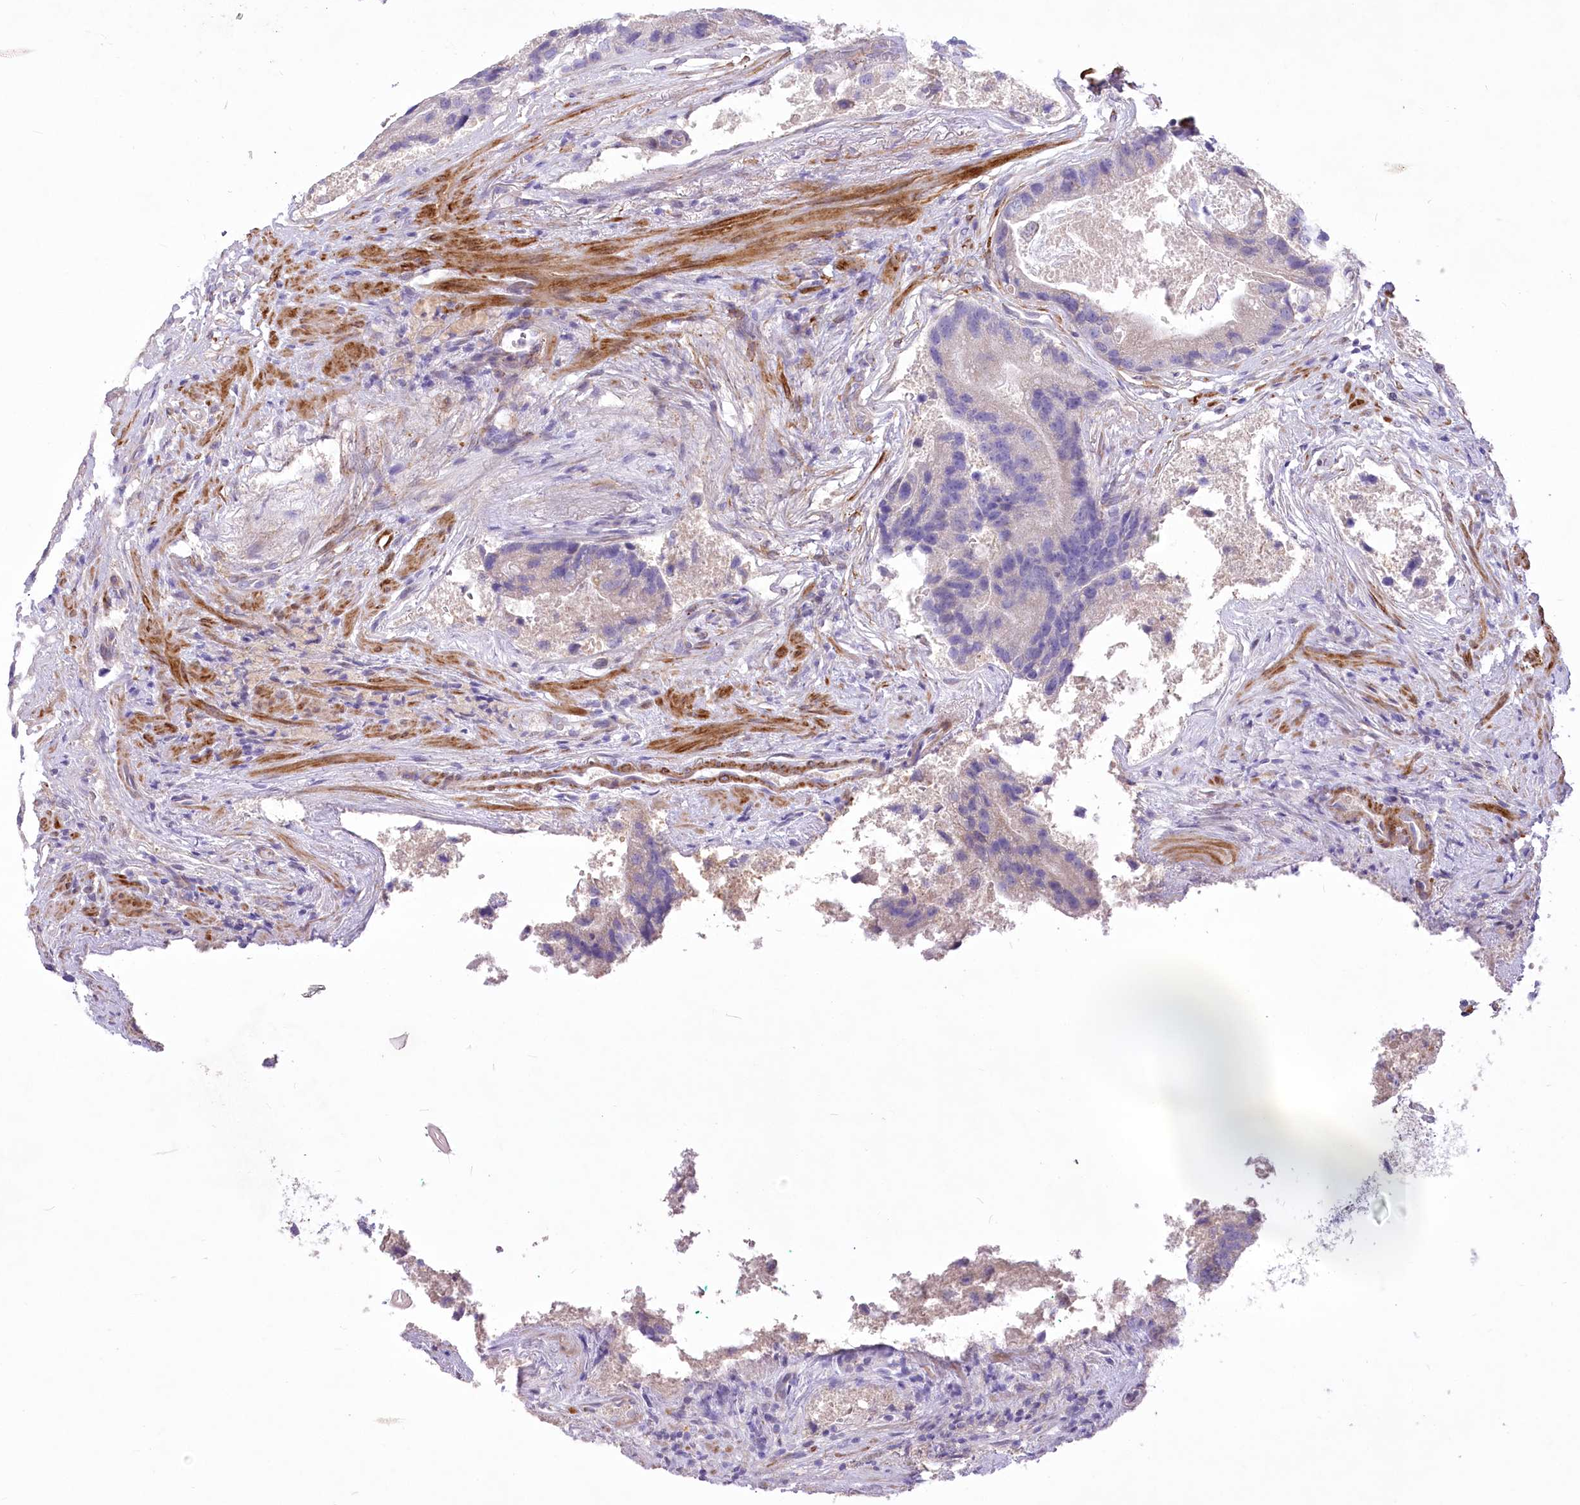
{"staining": {"intensity": "negative", "quantity": "none", "location": "none"}, "tissue": "prostate cancer", "cell_type": "Tumor cells", "image_type": "cancer", "snomed": [{"axis": "morphology", "description": "Adenocarcinoma, High grade"}, {"axis": "topography", "description": "Prostate"}], "caption": "Tumor cells show no significant staining in prostate adenocarcinoma (high-grade).", "gene": "ANGPTL3", "patient": {"sex": "male", "age": 70}}